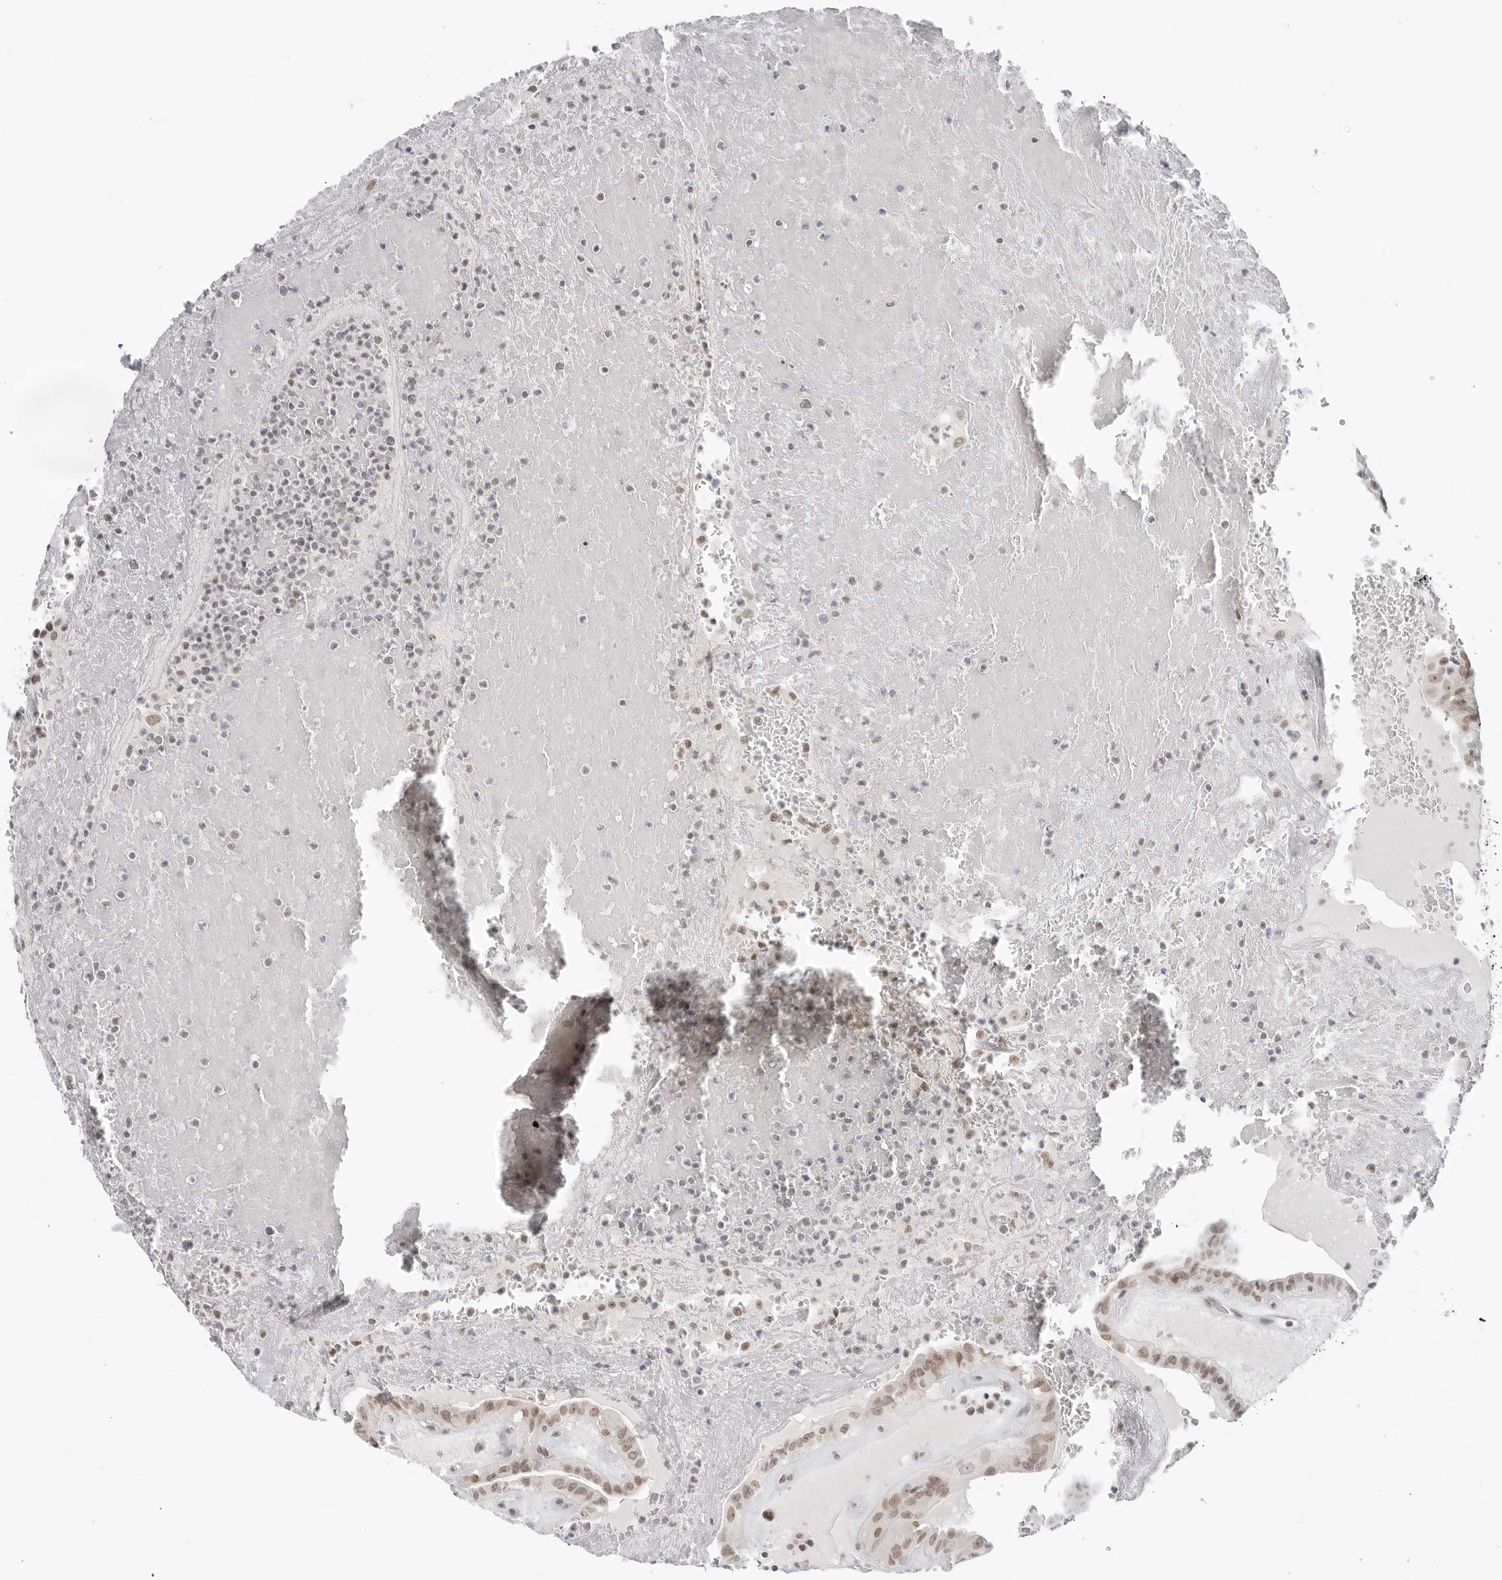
{"staining": {"intensity": "weak", "quantity": ">75%", "location": "nuclear"}, "tissue": "thyroid cancer", "cell_type": "Tumor cells", "image_type": "cancer", "snomed": [{"axis": "morphology", "description": "Papillary adenocarcinoma, NOS"}, {"axis": "topography", "description": "Thyroid gland"}], "caption": "There is low levels of weak nuclear expression in tumor cells of papillary adenocarcinoma (thyroid), as demonstrated by immunohistochemical staining (brown color).", "gene": "FOXK2", "patient": {"sex": "male", "age": 77}}